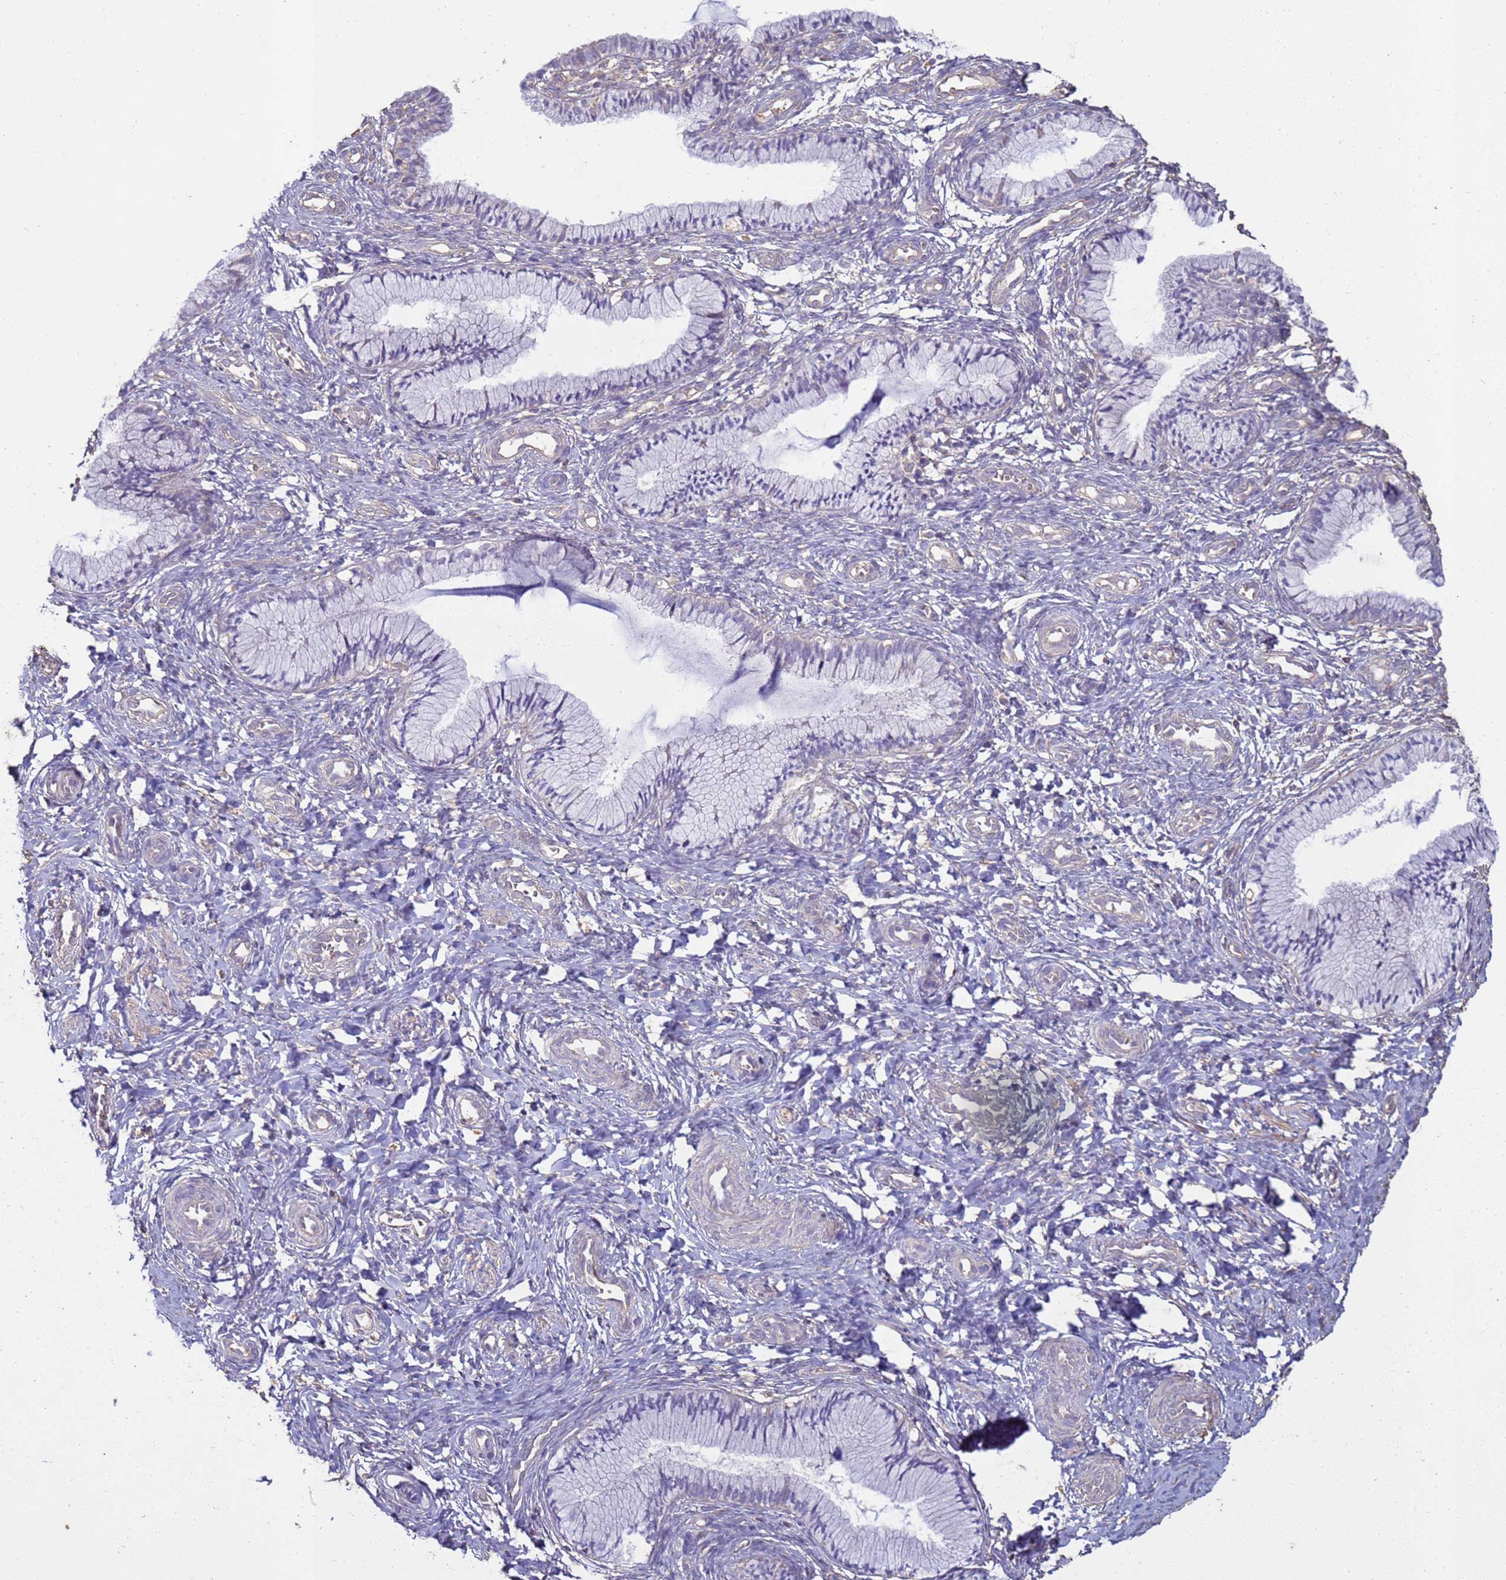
{"staining": {"intensity": "negative", "quantity": "none", "location": "none"}, "tissue": "cervix", "cell_type": "Glandular cells", "image_type": "normal", "snomed": [{"axis": "morphology", "description": "Normal tissue, NOS"}, {"axis": "topography", "description": "Cervix"}], "caption": "A high-resolution micrograph shows immunohistochemistry staining of unremarkable cervix, which shows no significant staining in glandular cells.", "gene": "SGIP1", "patient": {"sex": "female", "age": 27}}